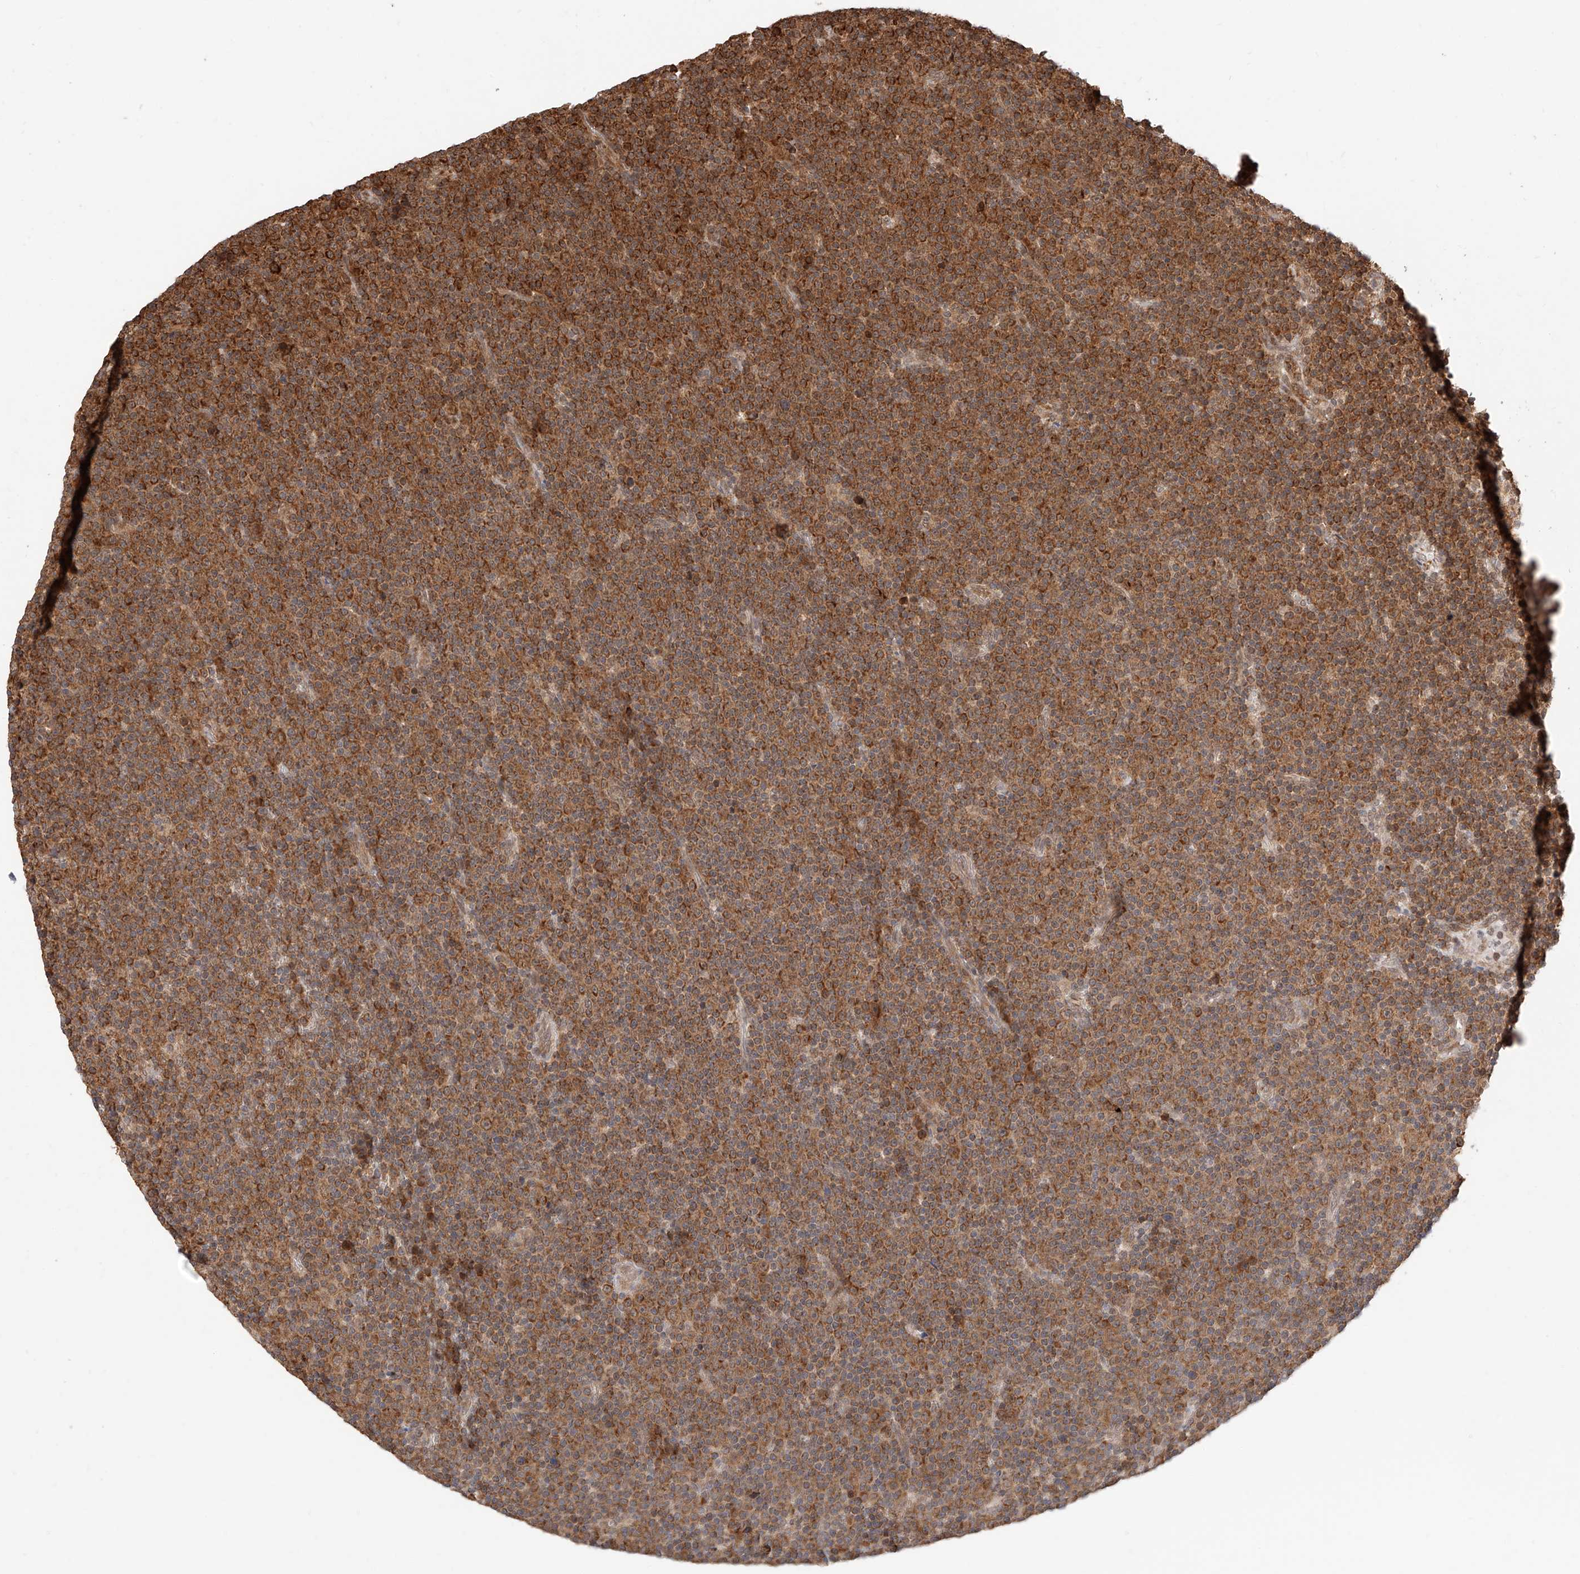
{"staining": {"intensity": "strong", "quantity": ">75%", "location": "cytoplasmic/membranous"}, "tissue": "lymphoma", "cell_type": "Tumor cells", "image_type": "cancer", "snomed": [{"axis": "morphology", "description": "Malignant lymphoma, non-Hodgkin's type, Low grade"}, {"axis": "topography", "description": "Lymph node"}], "caption": "Protein staining reveals strong cytoplasmic/membranous expression in approximately >75% of tumor cells in malignant lymphoma, non-Hodgkin's type (low-grade). (Brightfield microscopy of DAB IHC at high magnification).", "gene": "EIF4H", "patient": {"sex": "female", "age": 67}}